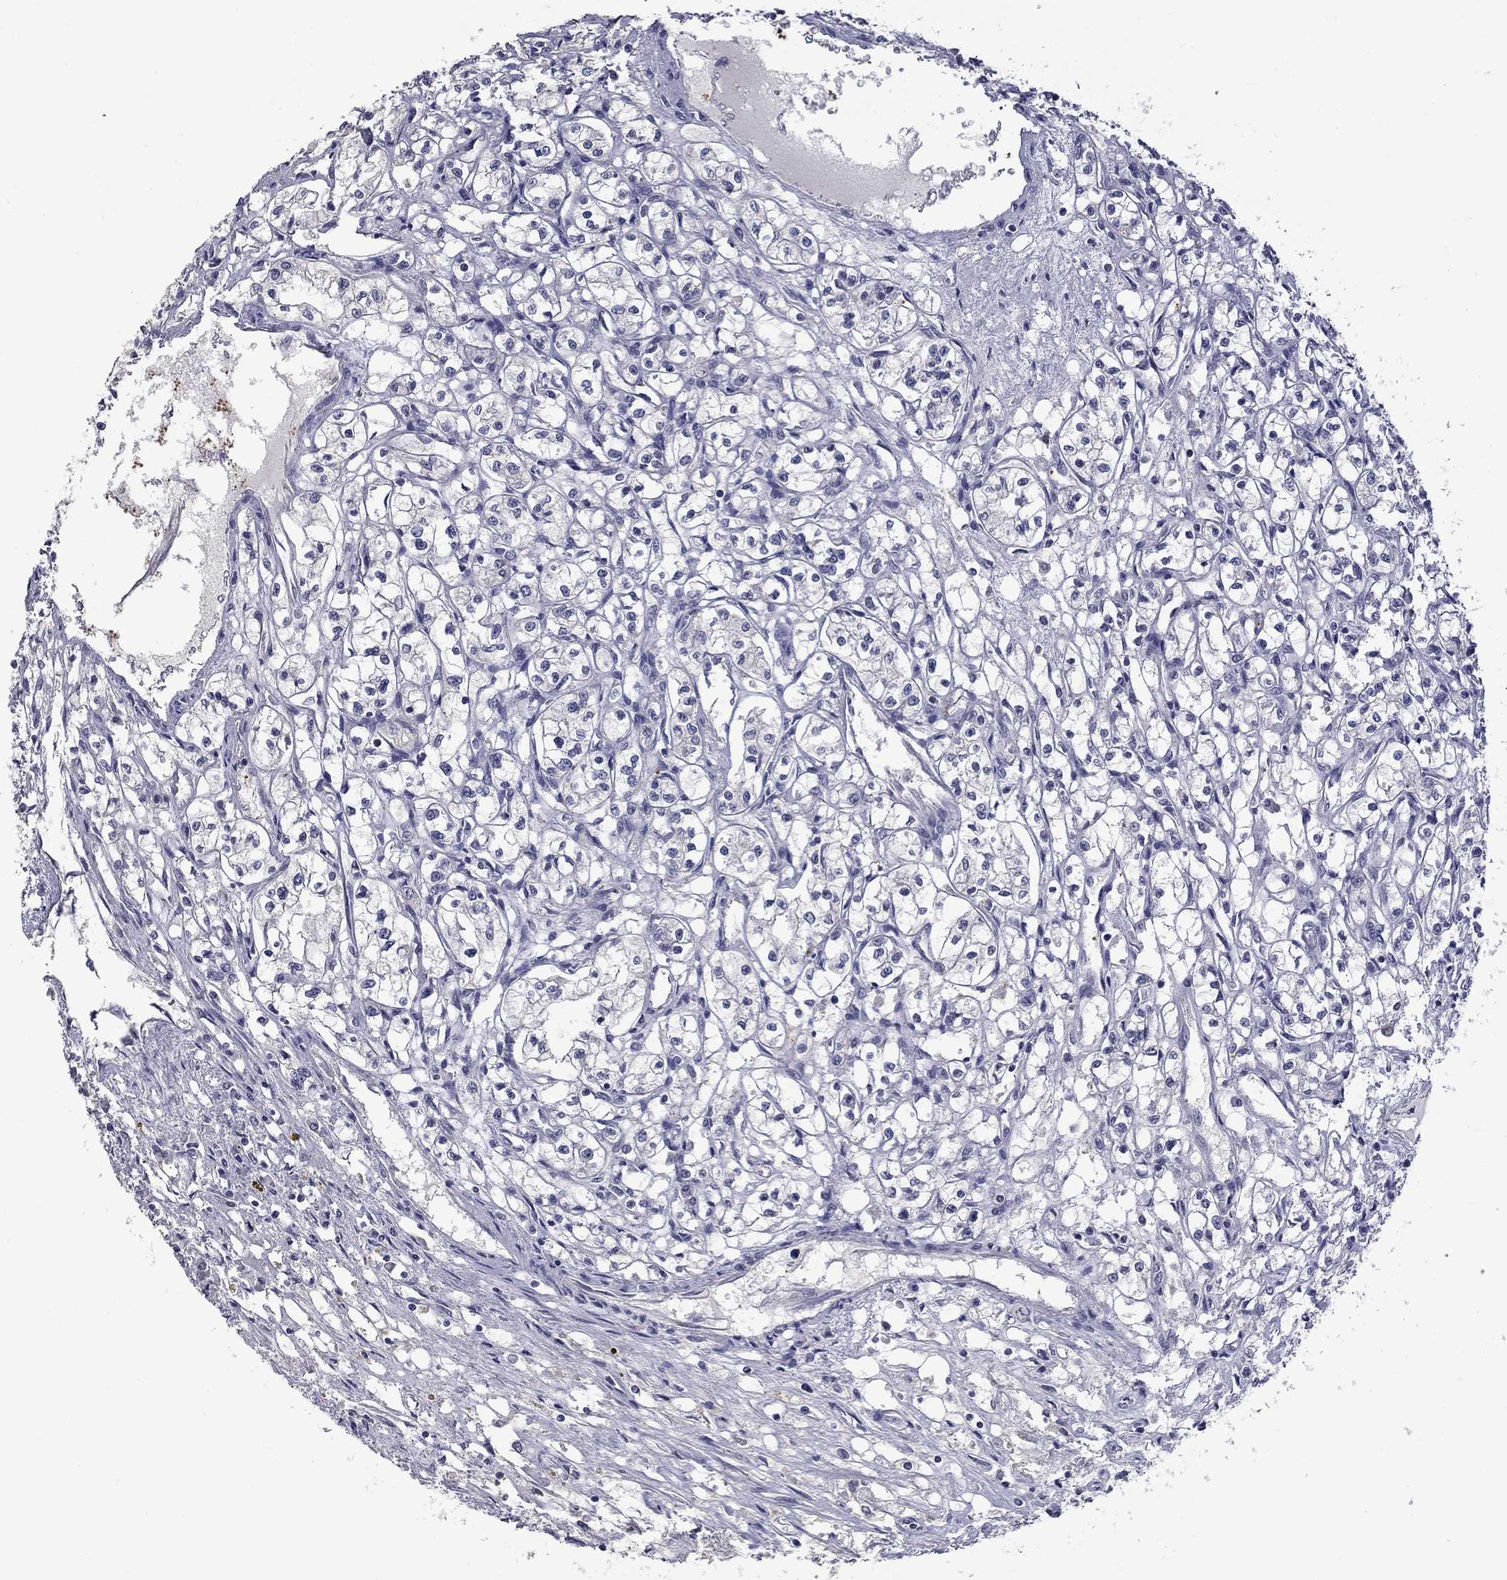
{"staining": {"intensity": "negative", "quantity": "none", "location": "none"}, "tissue": "renal cancer", "cell_type": "Tumor cells", "image_type": "cancer", "snomed": [{"axis": "morphology", "description": "Adenocarcinoma, NOS"}, {"axis": "topography", "description": "Kidney"}], "caption": "Human adenocarcinoma (renal) stained for a protein using IHC reveals no staining in tumor cells.", "gene": "PLEK", "patient": {"sex": "male", "age": 56}}